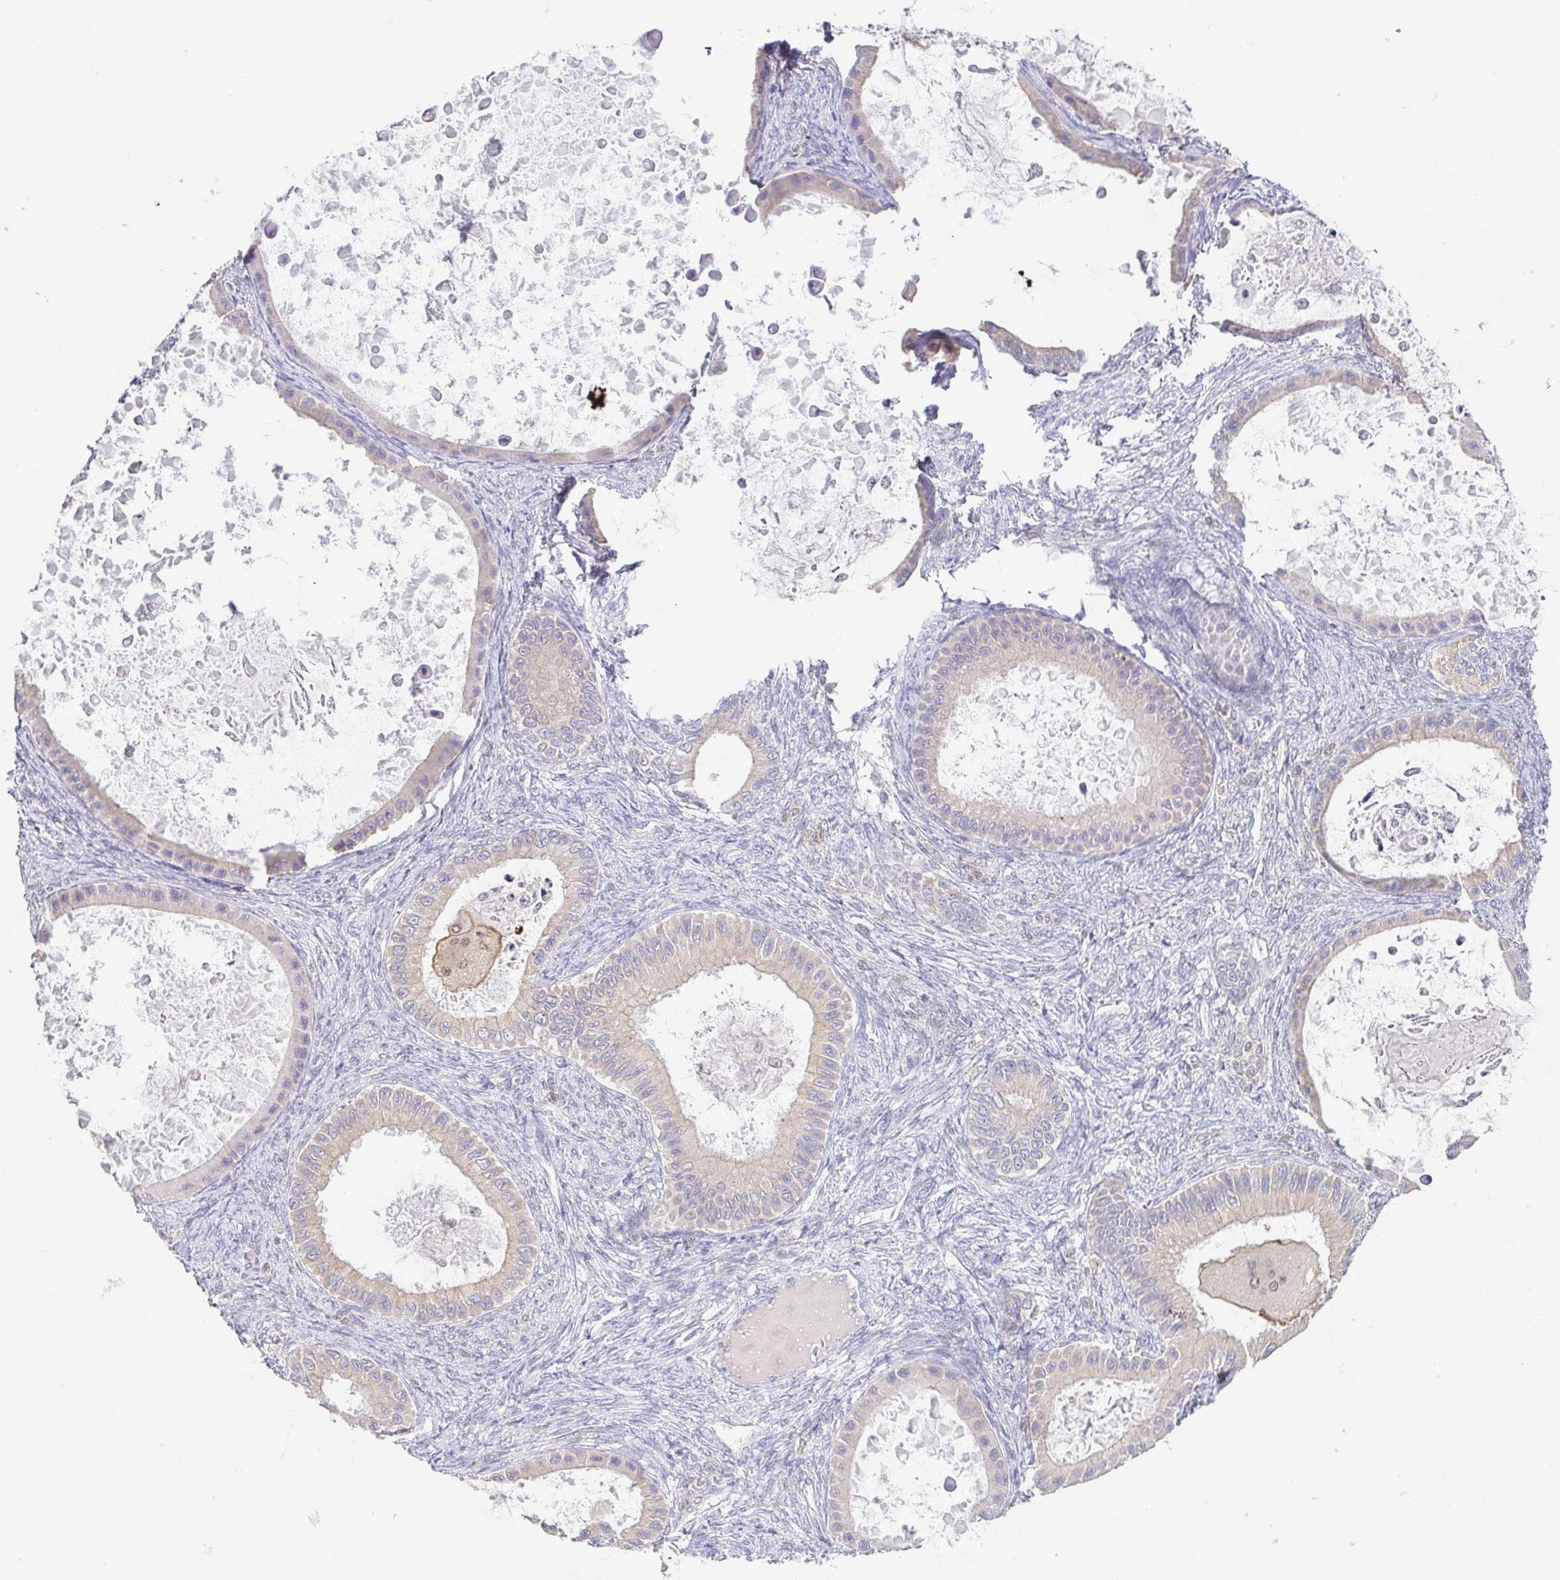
{"staining": {"intensity": "weak", "quantity": "<25%", "location": "cytoplasmic/membranous"}, "tissue": "ovarian cancer", "cell_type": "Tumor cells", "image_type": "cancer", "snomed": [{"axis": "morphology", "description": "Cystadenocarcinoma, mucinous, NOS"}, {"axis": "topography", "description": "Ovary"}], "caption": "The photomicrograph demonstrates no significant positivity in tumor cells of ovarian mucinous cystadenocarcinoma.", "gene": "FABP3", "patient": {"sex": "female", "age": 64}}